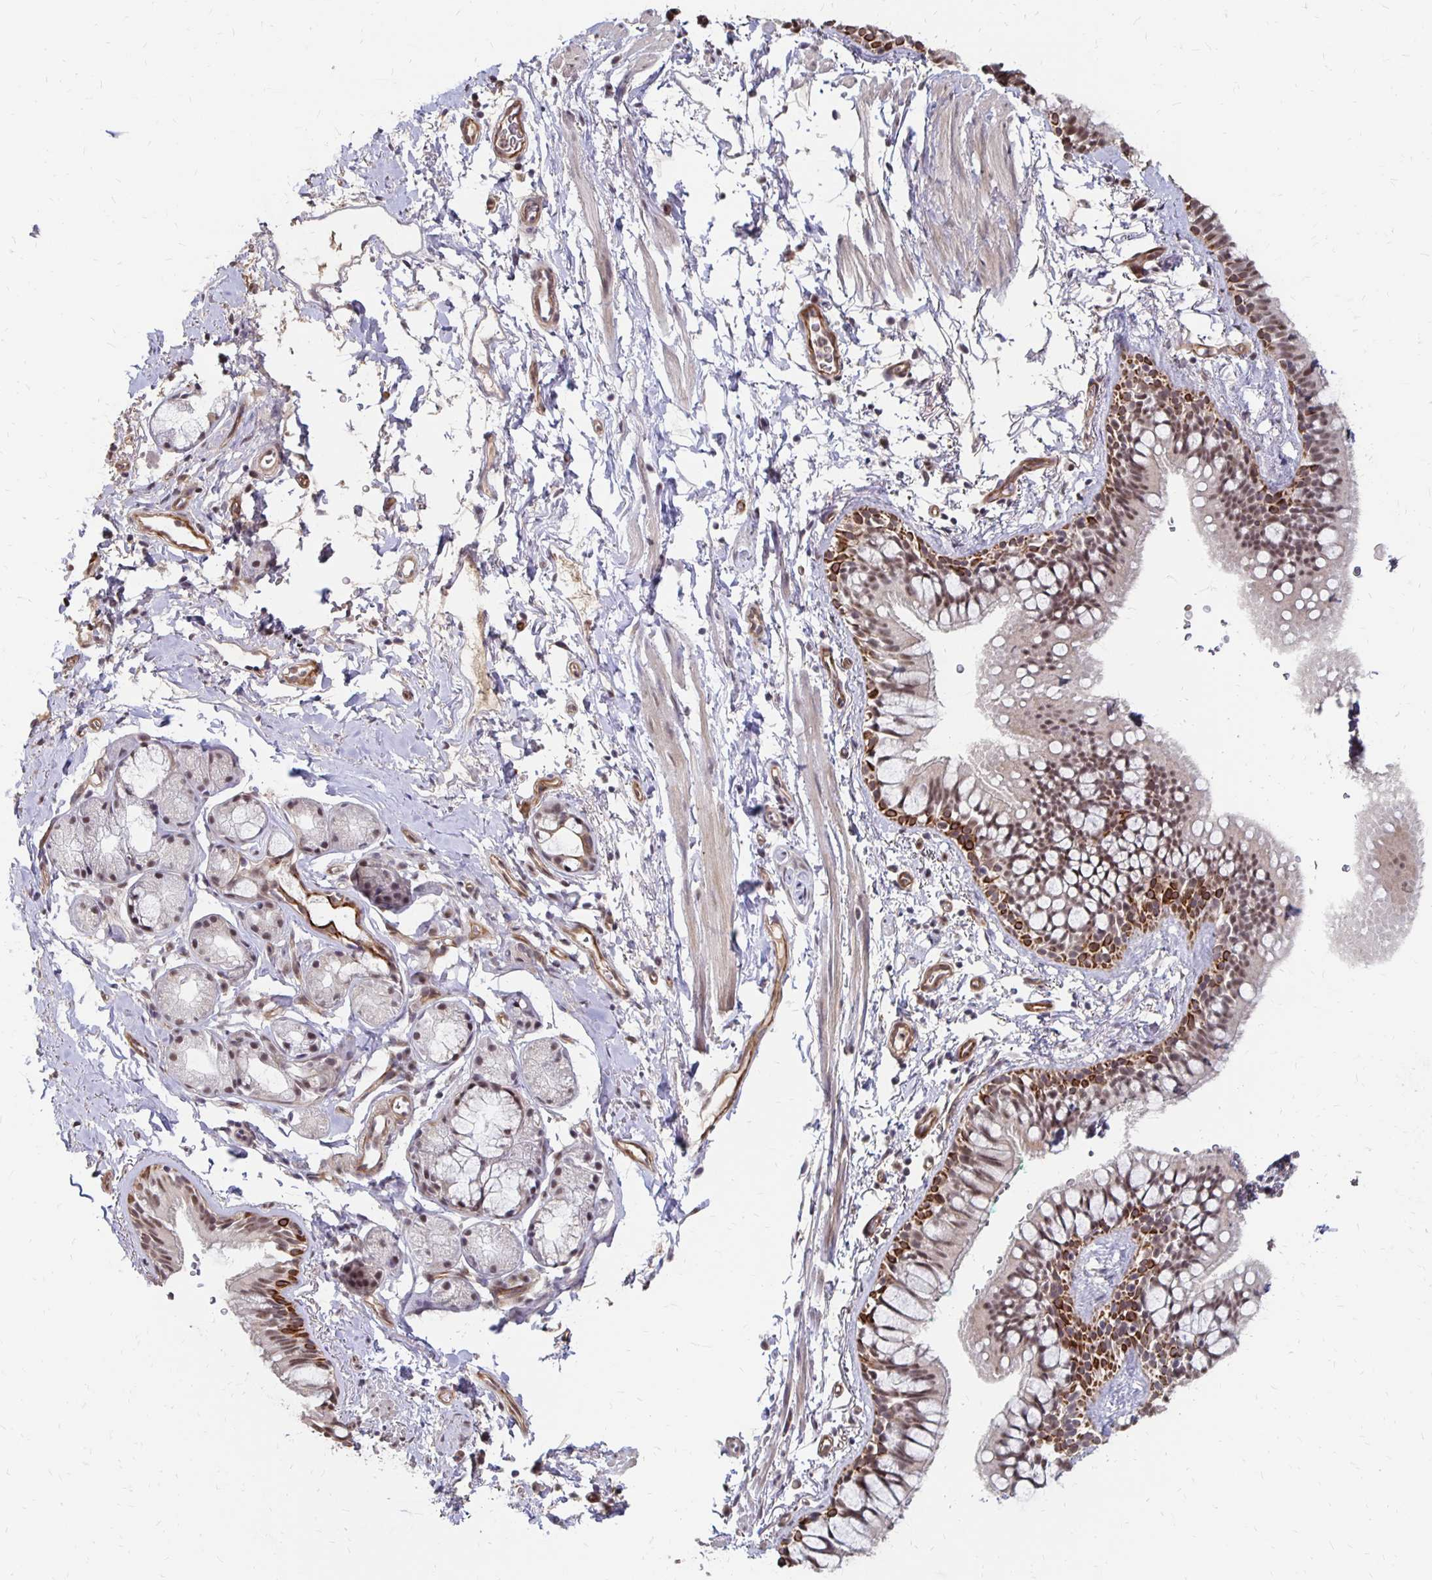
{"staining": {"intensity": "moderate", "quantity": ">75%", "location": "cytoplasmic/membranous,nuclear"}, "tissue": "bronchus", "cell_type": "Respiratory epithelial cells", "image_type": "normal", "snomed": [{"axis": "morphology", "description": "Normal tissue, NOS"}, {"axis": "topography", "description": "Lymph node"}, {"axis": "topography", "description": "Cartilage tissue"}, {"axis": "topography", "description": "Bronchus"}], "caption": "Moderate cytoplasmic/membranous,nuclear protein positivity is present in about >75% of respiratory epithelial cells in bronchus. (DAB (3,3'-diaminobenzidine) = brown stain, brightfield microscopy at high magnification).", "gene": "CLASRP", "patient": {"sex": "female", "age": 70}}